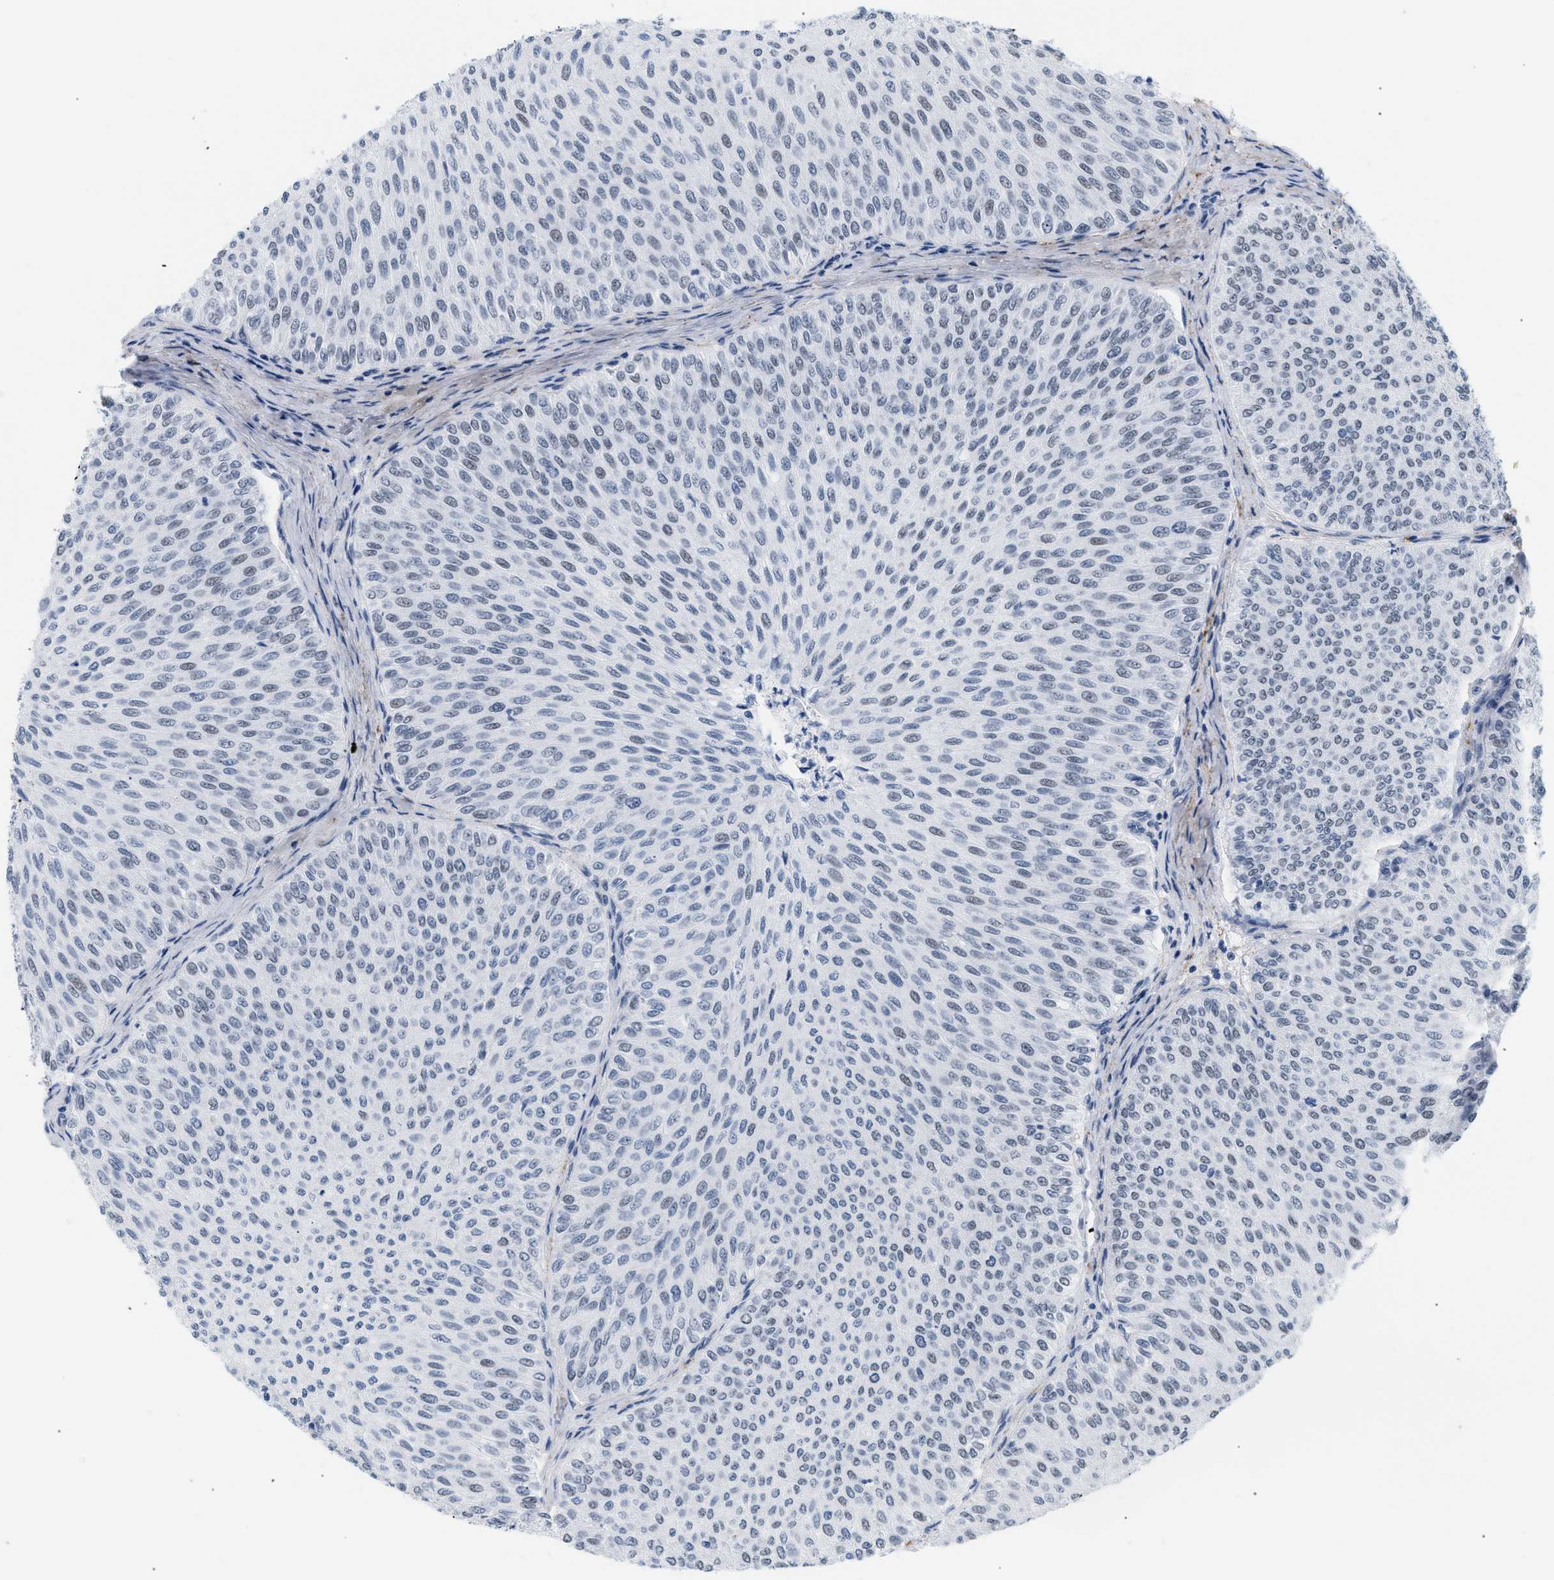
{"staining": {"intensity": "negative", "quantity": "none", "location": "none"}, "tissue": "urothelial cancer", "cell_type": "Tumor cells", "image_type": "cancer", "snomed": [{"axis": "morphology", "description": "Urothelial carcinoma, Low grade"}, {"axis": "topography", "description": "Urinary bladder"}], "caption": "DAB immunohistochemical staining of human urothelial cancer exhibits no significant expression in tumor cells.", "gene": "ELN", "patient": {"sex": "male", "age": 78}}